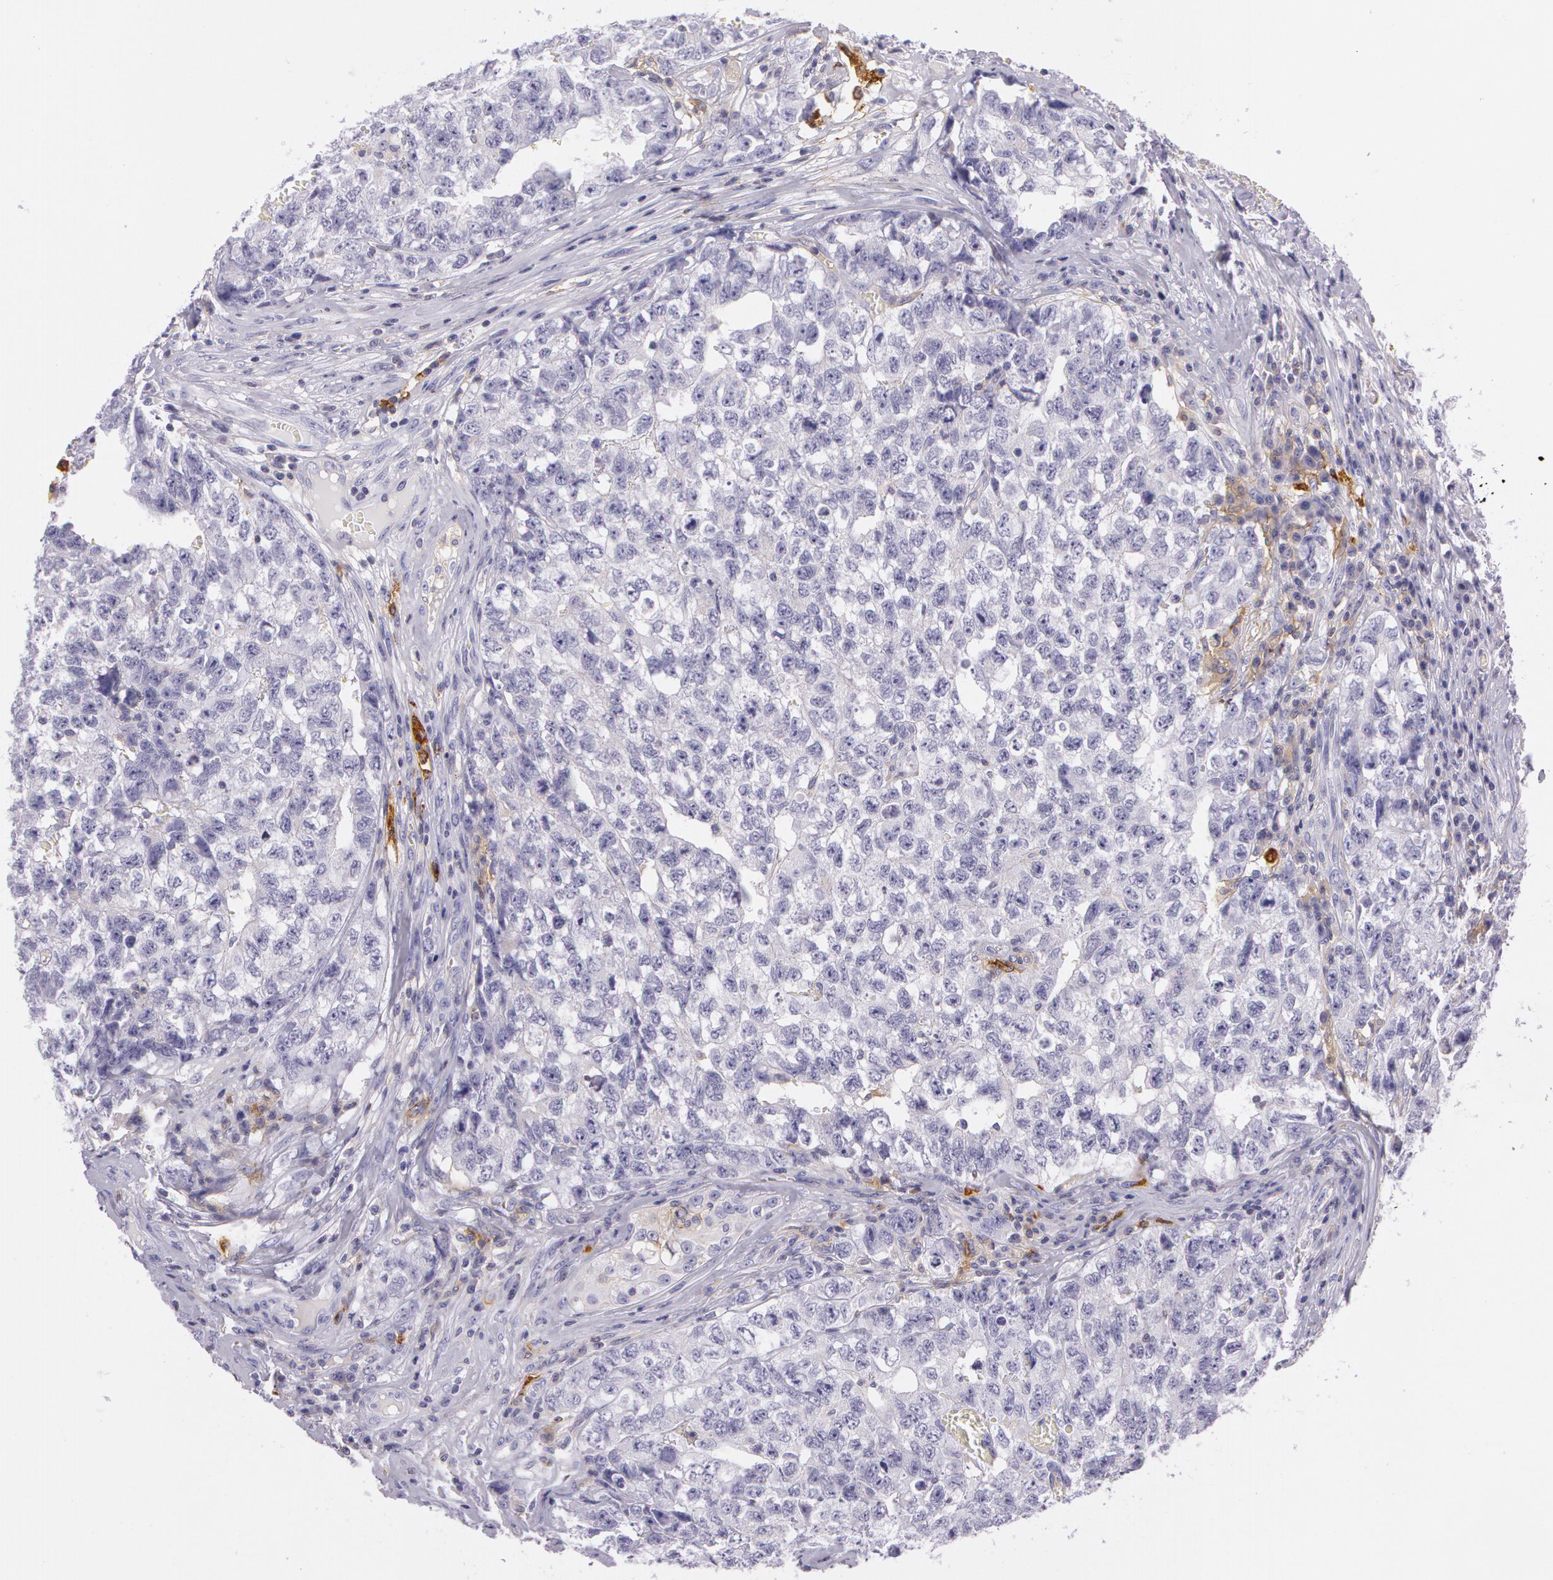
{"staining": {"intensity": "weak", "quantity": "<25%", "location": "cytoplasmic/membranous"}, "tissue": "testis cancer", "cell_type": "Tumor cells", "image_type": "cancer", "snomed": [{"axis": "morphology", "description": "Carcinoma, Embryonal, NOS"}, {"axis": "topography", "description": "Testis"}], "caption": "Human testis cancer stained for a protein using immunohistochemistry (IHC) exhibits no staining in tumor cells.", "gene": "LY75", "patient": {"sex": "male", "age": 31}}